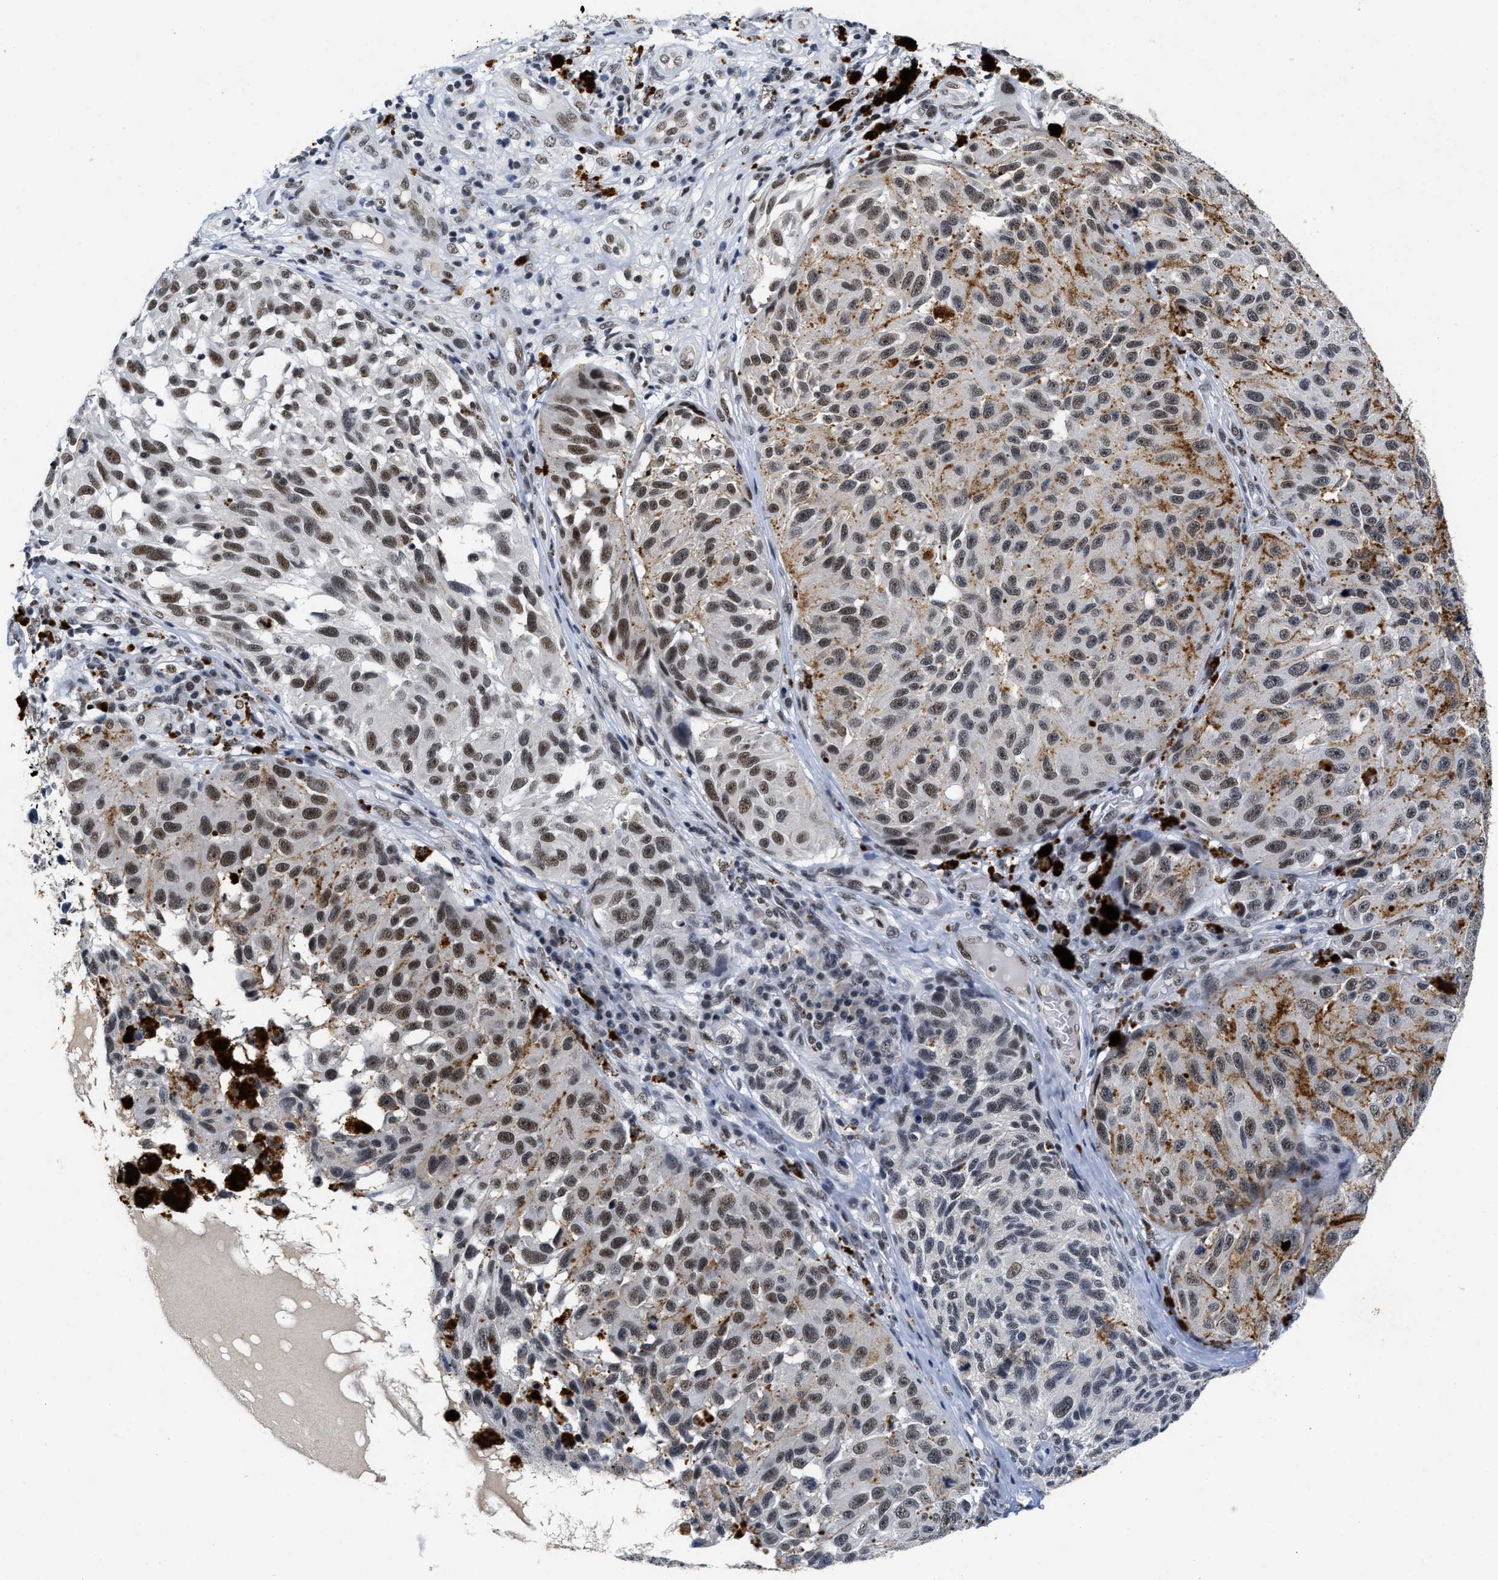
{"staining": {"intensity": "moderate", "quantity": ">75%", "location": "nuclear"}, "tissue": "melanoma", "cell_type": "Tumor cells", "image_type": "cancer", "snomed": [{"axis": "morphology", "description": "Malignant melanoma, NOS"}, {"axis": "topography", "description": "Skin"}], "caption": "This is an image of IHC staining of melanoma, which shows moderate expression in the nuclear of tumor cells.", "gene": "INIP", "patient": {"sex": "female", "age": 73}}